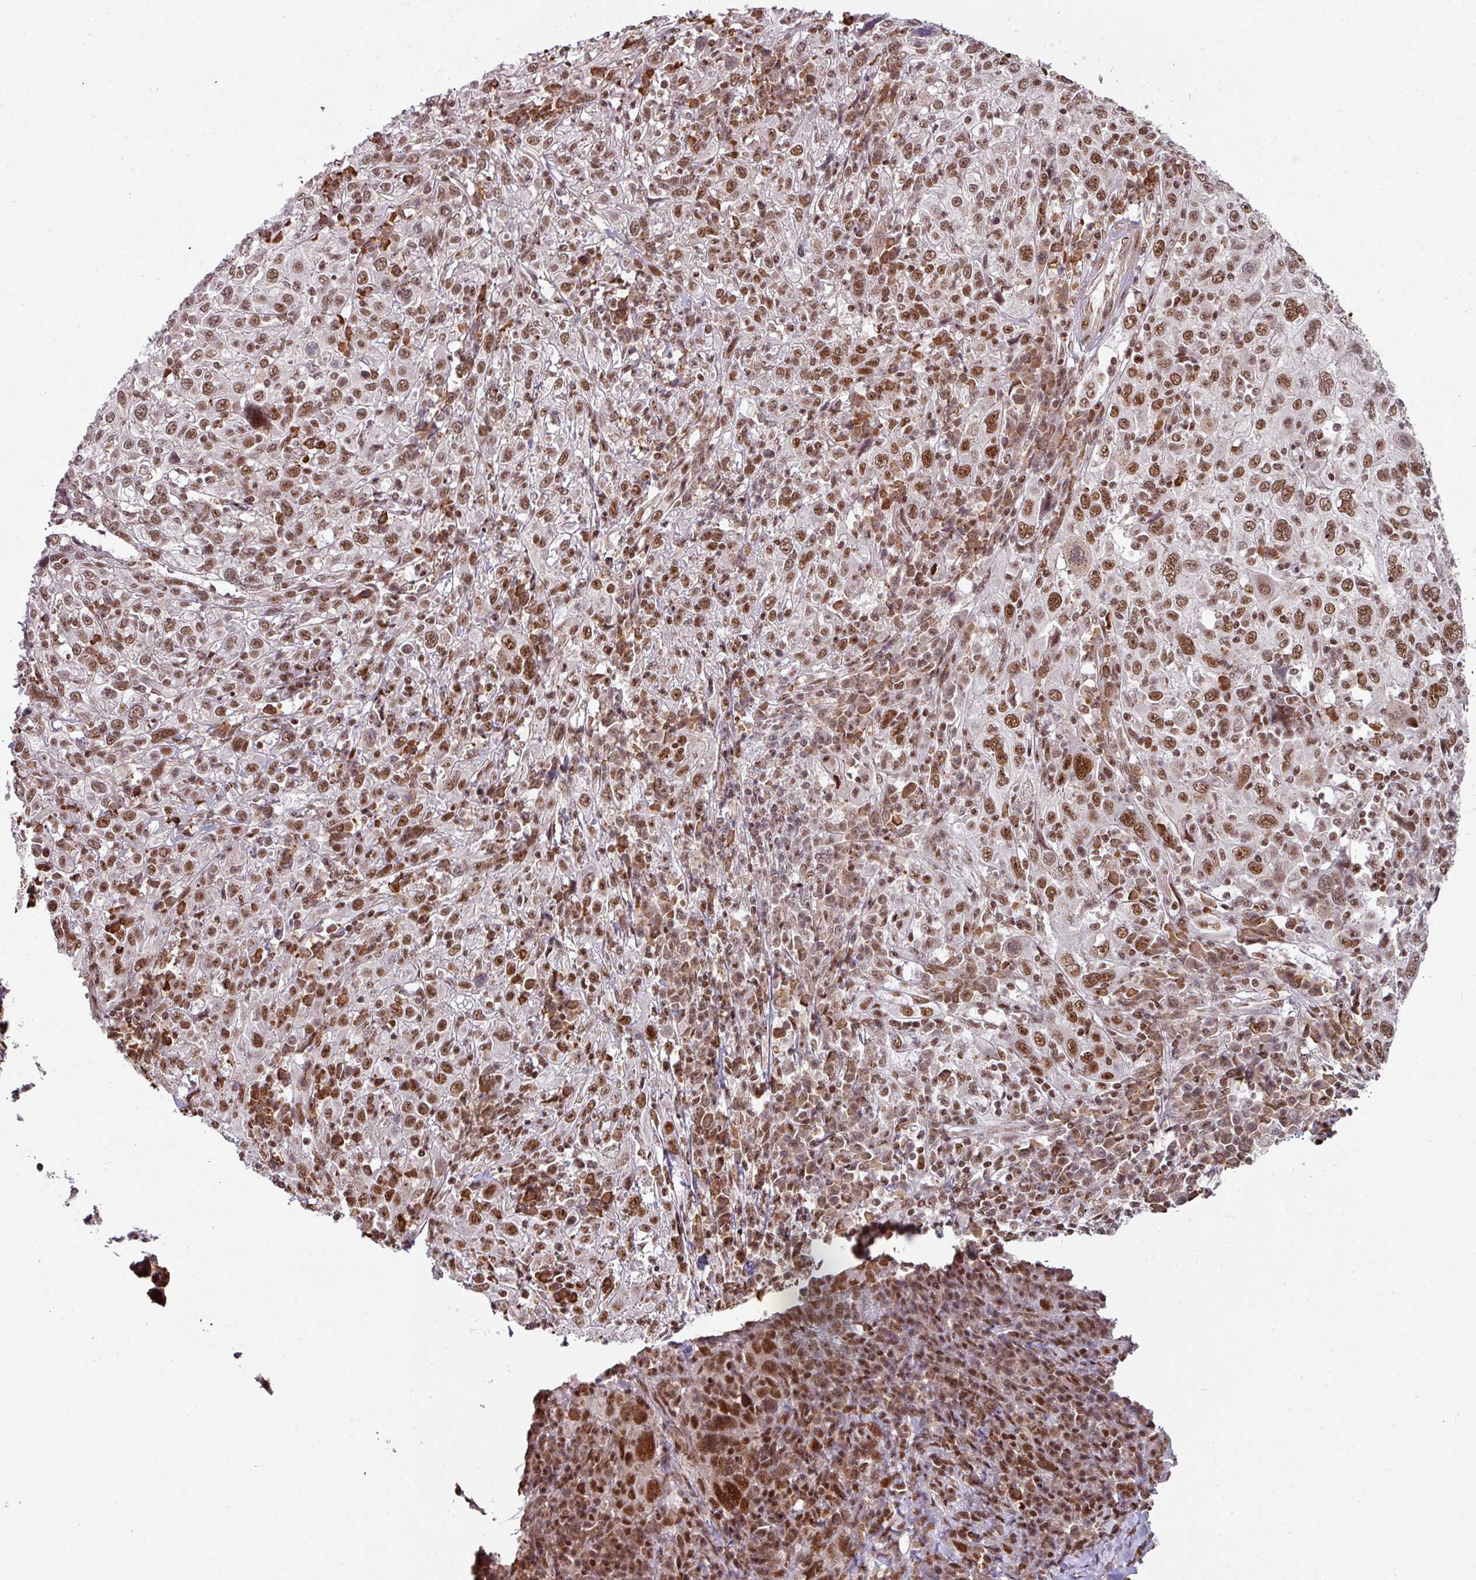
{"staining": {"intensity": "moderate", "quantity": ">75%", "location": "nuclear"}, "tissue": "cervical cancer", "cell_type": "Tumor cells", "image_type": "cancer", "snomed": [{"axis": "morphology", "description": "Squamous cell carcinoma, NOS"}, {"axis": "topography", "description": "Cervix"}], "caption": "Immunohistochemical staining of human cervical squamous cell carcinoma exhibits medium levels of moderate nuclear protein positivity in approximately >75% of tumor cells. The protein of interest is stained brown, and the nuclei are stained in blue (DAB IHC with brightfield microscopy, high magnification).", "gene": "PHF23", "patient": {"sex": "female", "age": 46}}